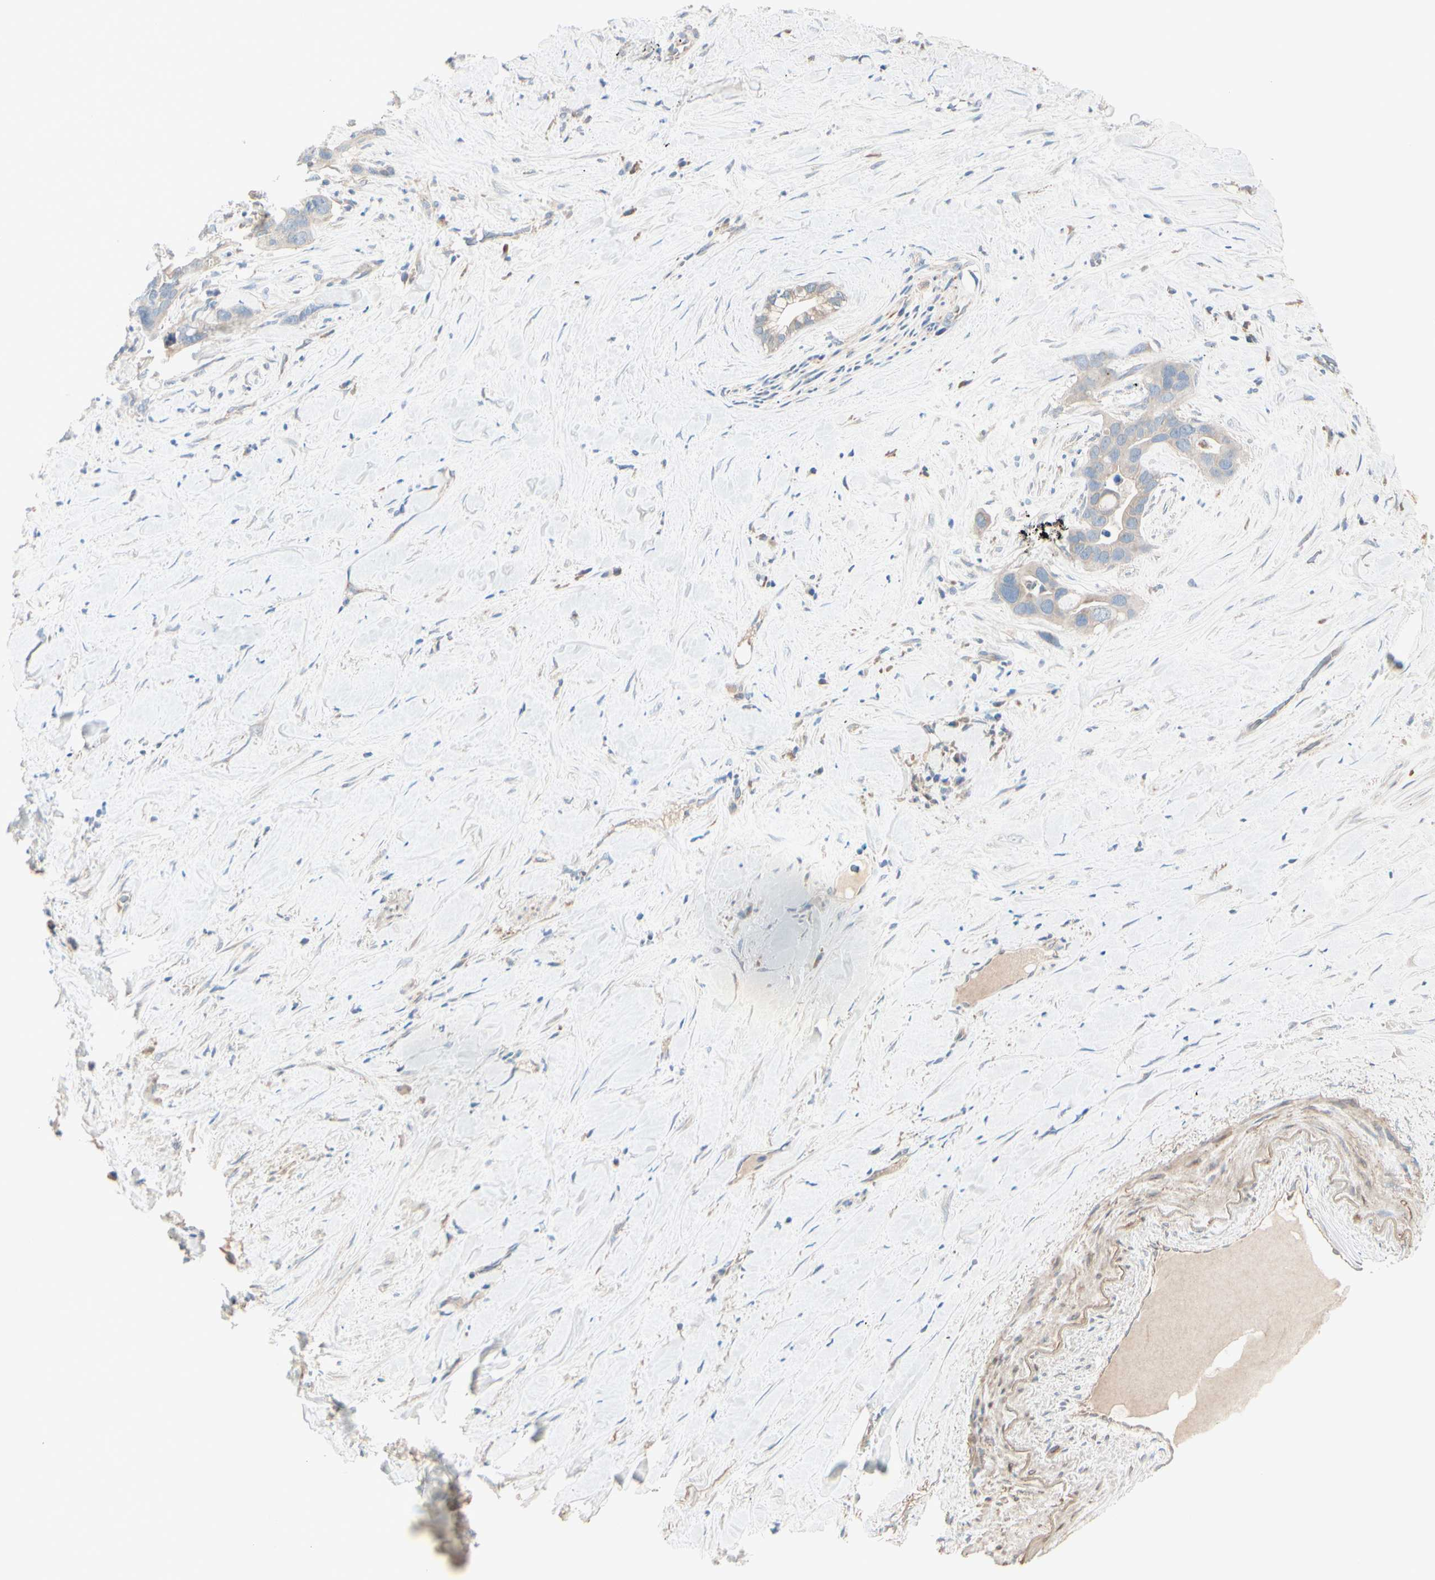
{"staining": {"intensity": "weak", "quantity": ">75%", "location": "cytoplasmic/membranous"}, "tissue": "liver cancer", "cell_type": "Tumor cells", "image_type": "cancer", "snomed": [{"axis": "morphology", "description": "Cholangiocarcinoma"}, {"axis": "topography", "description": "Liver"}], "caption": "Immunohistochemical staining of human liver cancer reveals weak cytoplasmic/membranous protein staining in about >75% of tumor cells. (Stains: DAB in brown, nuclei in blue, Microscopy: brightfield microscopy at high magnification).", "gene": "EPHA3", "patient": {"sex": "female", "age": 65}}